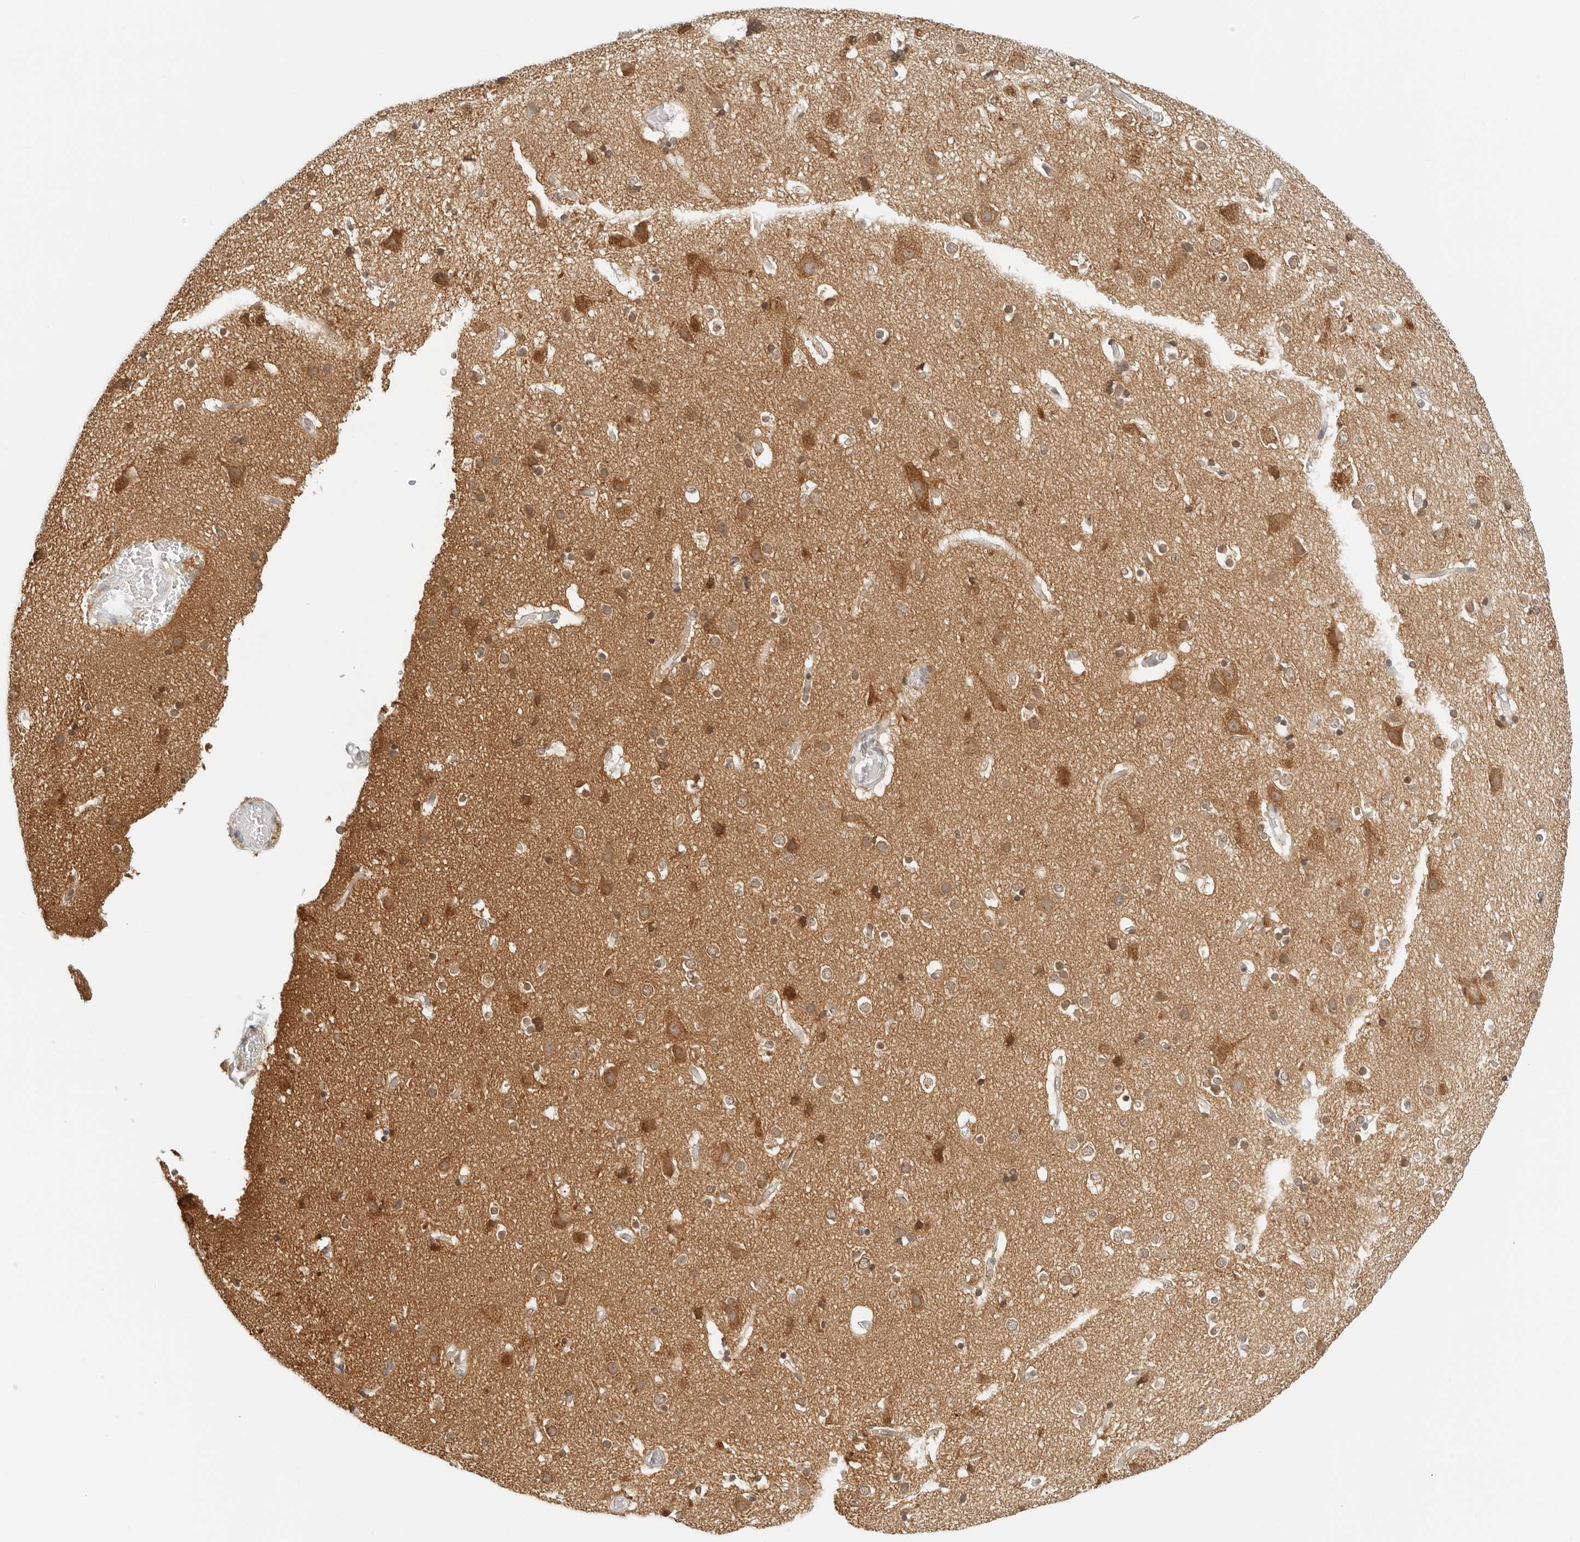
{"staining": {"intensity": "negative", "quantity": "none", "location": "none"}, "tissue": "cerebral cortex", "cell_type": "Endothelial cells", "image_type": "normal", "snomed": [{"axis": "morphology", "description": "Normal tissue, NOS"}, {"axis": "topography", "description": "Cerebral cortex"}], "caption": "An image of human cerebral cortex is negative for staining in endothelial cells. (DAB (3,3'-diaminobenzidine) immunohistochemistry (IHC) with hematoxylin counter stain).", "gene": "ATL1", "patient": {"sex": "male", "age": 54}}